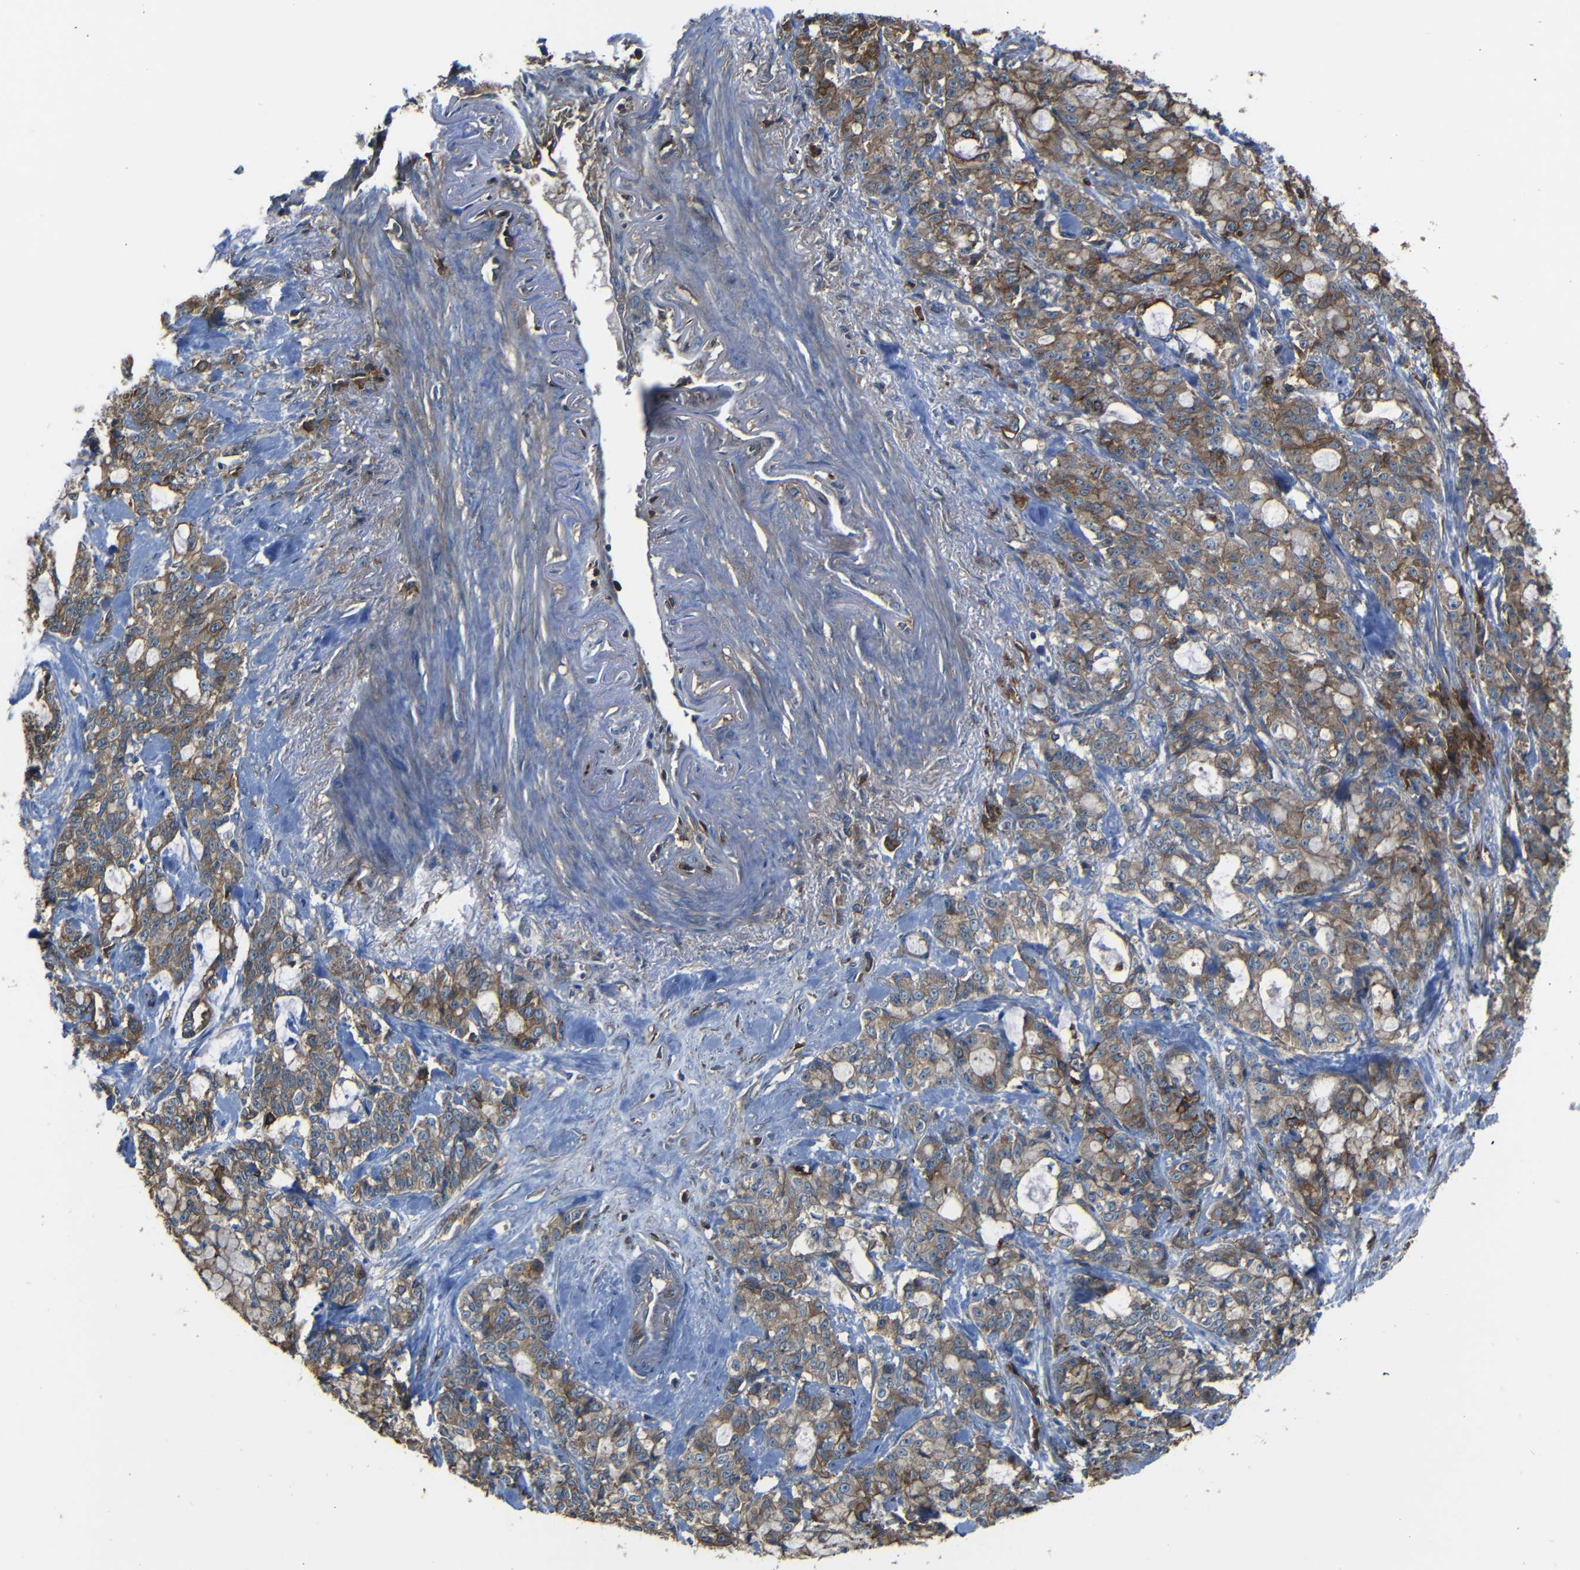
{"staining": {"intensity": "moderate", "quantity": ">75%", "location": "cytoplasmic/membranous"}, "tissue": "pancreatic cancer", "cell_type": "Tumor cells", "image_type": "cancer", "snomed": [{"axis": "morphology", "description": "Adenocarcinoma, NOS"}, {"axis": "topography", "description": "Pancreas"}], "caption": "Moderate cytoplasmic/membranous expression is seen in about >75% of tumor cells in pancreatic cancer.", "gene": "ADGRE5", "patient": {"sex": "female", "age": 73}}